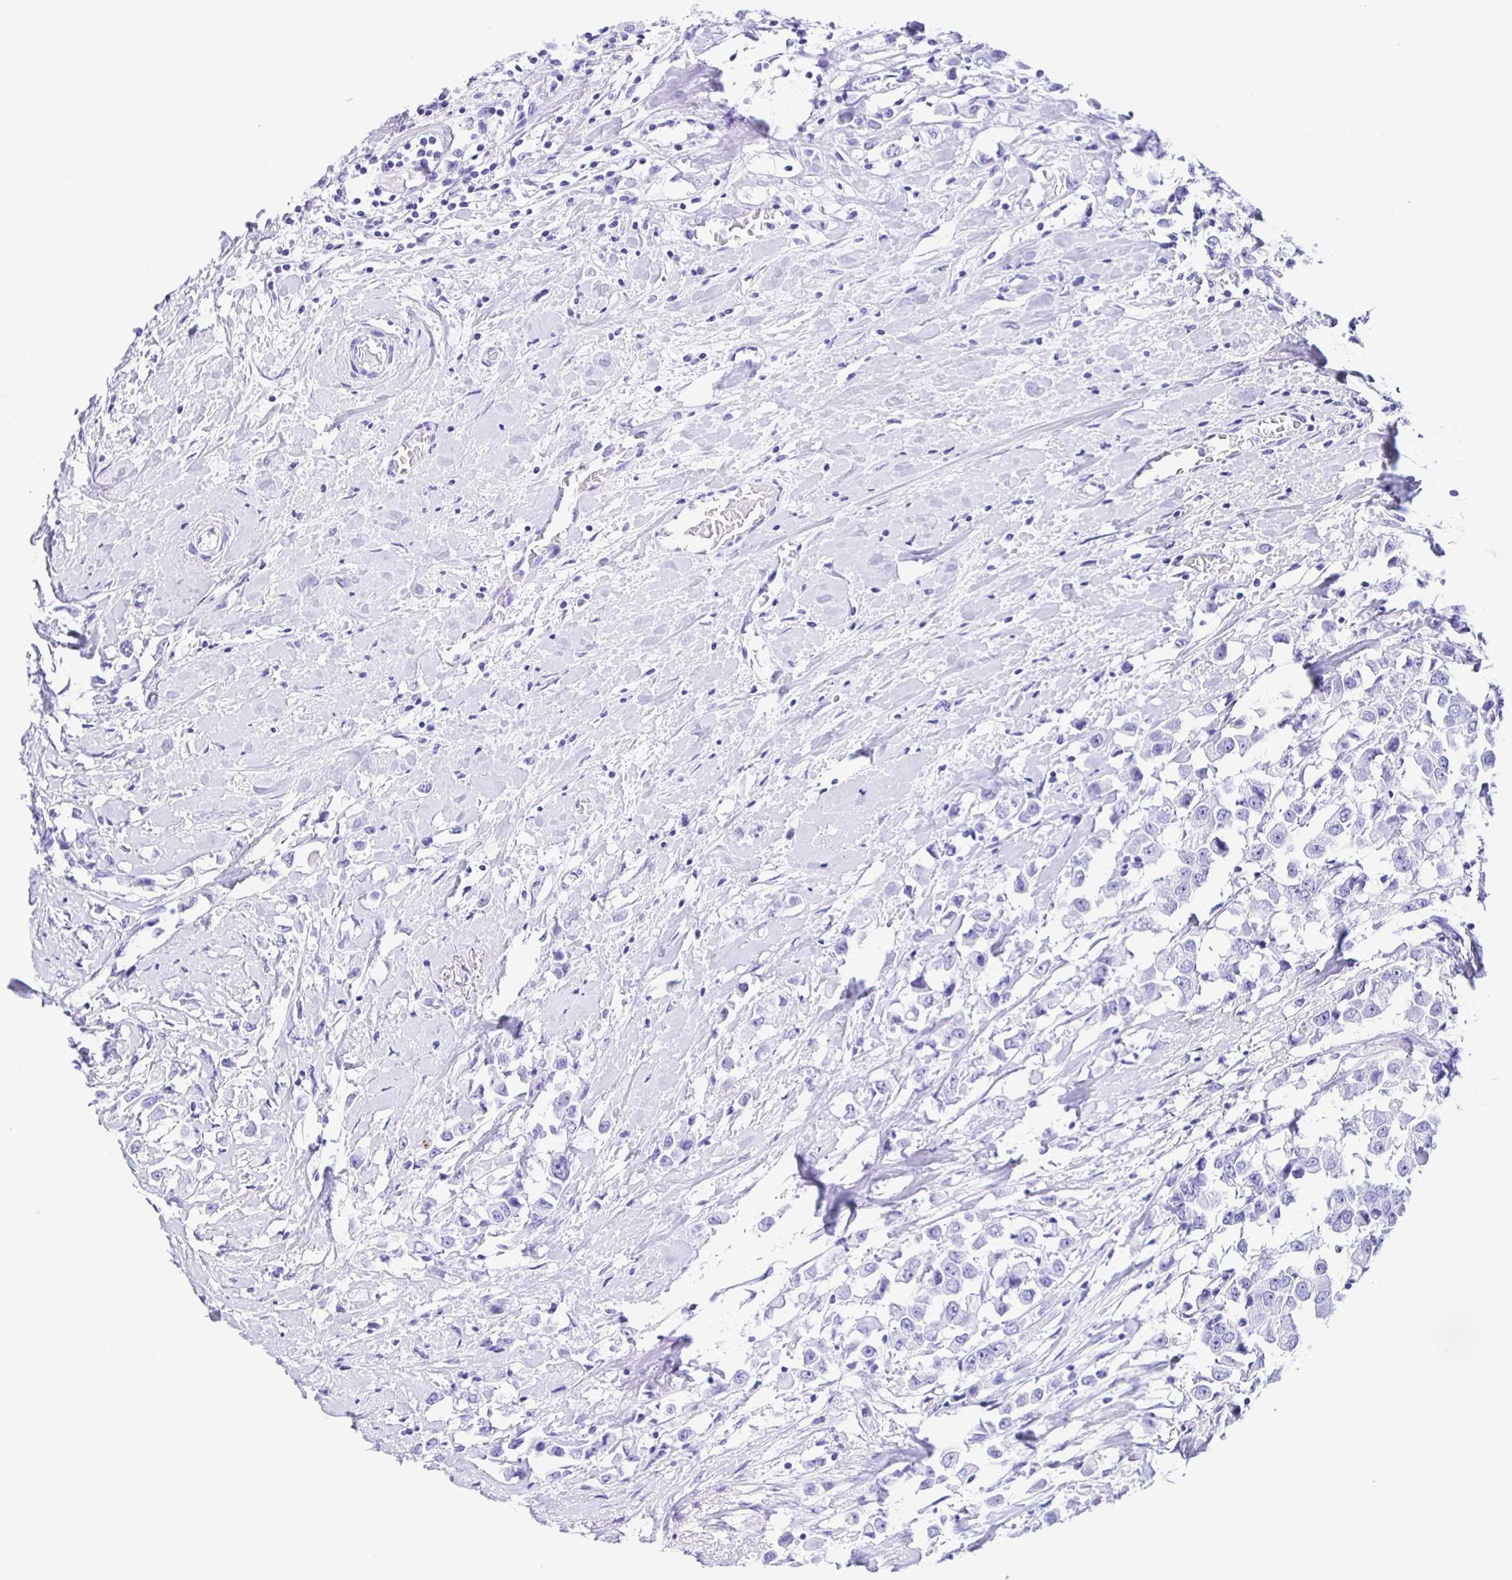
{"staining": {"intensity": "negative", "quantity": "none", "location": "none"}, "tissue": "breast cancer", "cell_type": "Tumor cells", "image_type": "cancer", "snomed": [{"axis": "morphology", "description": "Duct carcinoma"}, {"axis": "topography", "description": "Breast"}], "caption": "This micrograph is of breast intraductal carcinoma stained with immunohistochemistry (IHC) to label a protein in brown with the nuclei are counter-stained blue. There is no expression in tumor cells.", "gene": "PRAMEF19", "patient": {"sex": "female", "age": 61}}